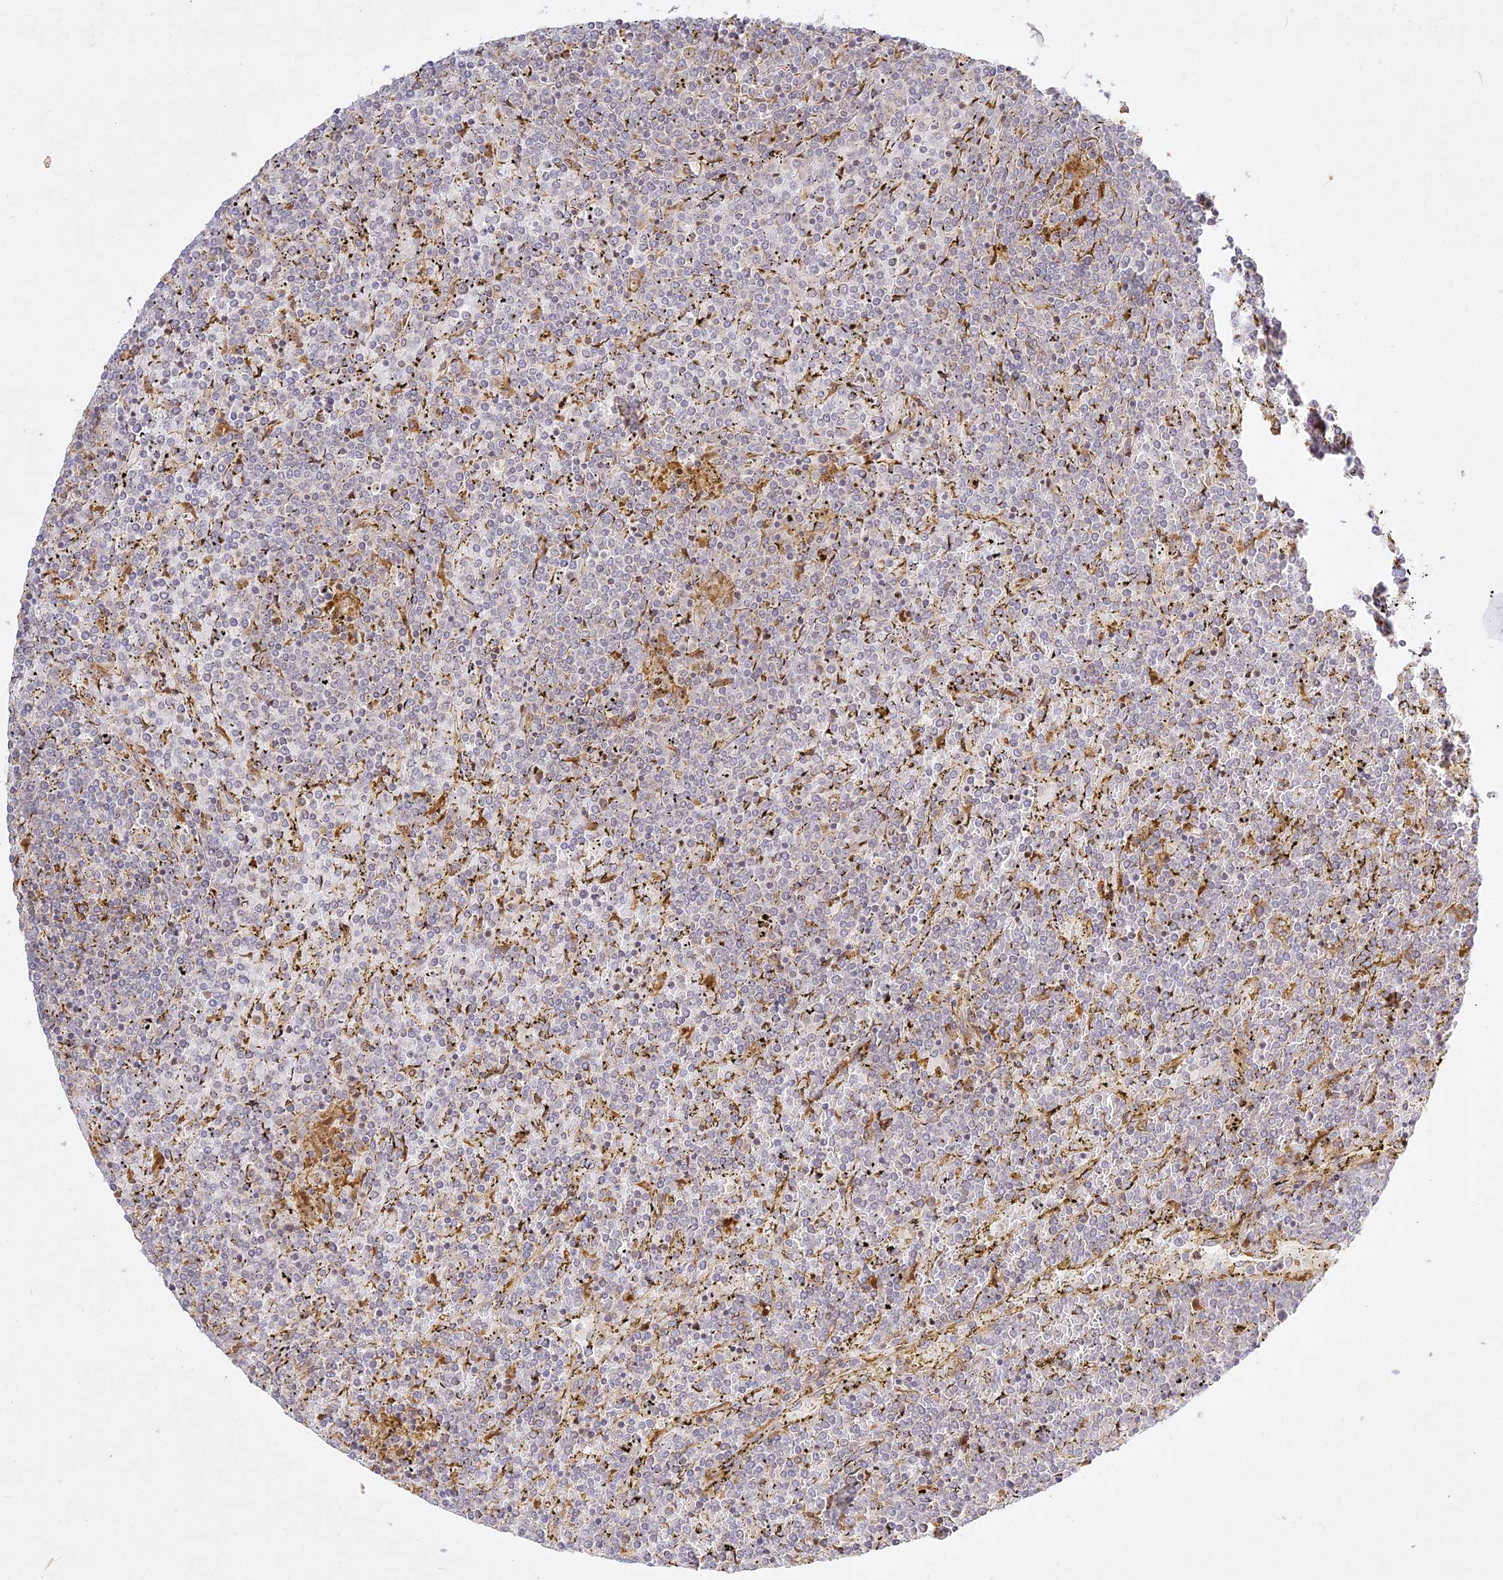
{"staining": {"intensity": "negative", "quantity": "none", "location": "none"}, "tissue": "lymphoma", "cell_type": "Tumor cells", "image_type": "cancer", "snomed": [{"axis": "morphology", "description": "Malignant lymphoma, non-Hodgkin's type, Low grade"}, {"axis": "topography", "description": "Spleen"}], "caption": "Protein analysis of malignant lymphoma, non-Hodgkin's type (low-grade) reveals no significant staining in tumor cells. (DAB (3,3'-diaminobenzidine) immunohistochemistry (IHC), high magnification).", "gene": "SLC30A5", "patient": {"sex": "female", "age": 19}}